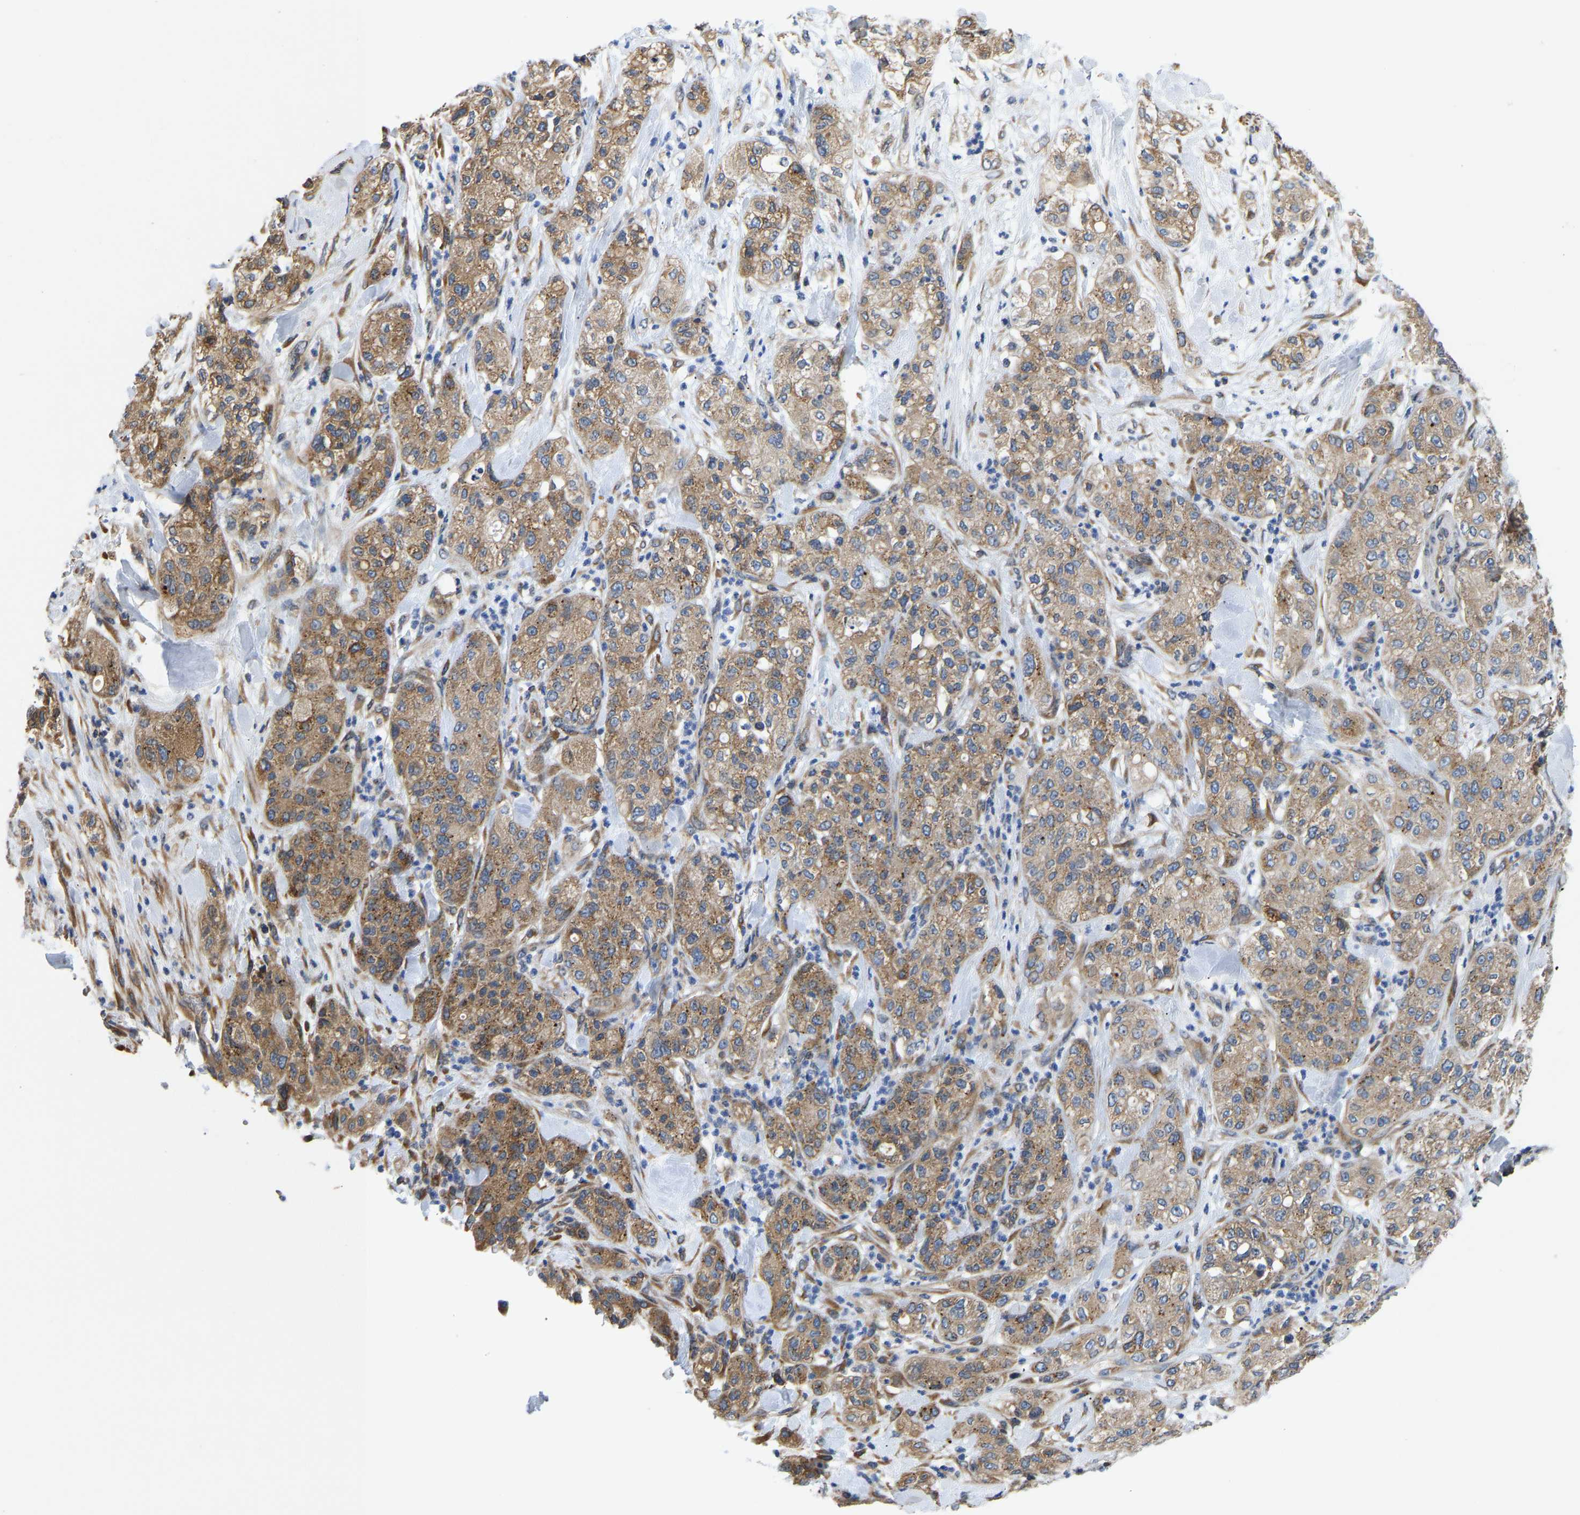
{"staining": {"intensity": "moderate", "quantity": ">75%", "location": "cytoplasmic/membranous"}, "tissue": "pancreatic cancer", "cell_type": "Tumor cells", "image_type": "cancer", "snomed": [{"axis": "morphology", "description": "Adenocarcinoma, NOS"}, {"axis": "topography", "description": "Pancreas"}], "caption": "Moderate cytoplasmic/membranous expression is present in approximately >75% of tumor cells in adenocarcinoma (pancreatic).", "gene": "ARL6IP5", "patient": {"sex": "female", "age": 78}}